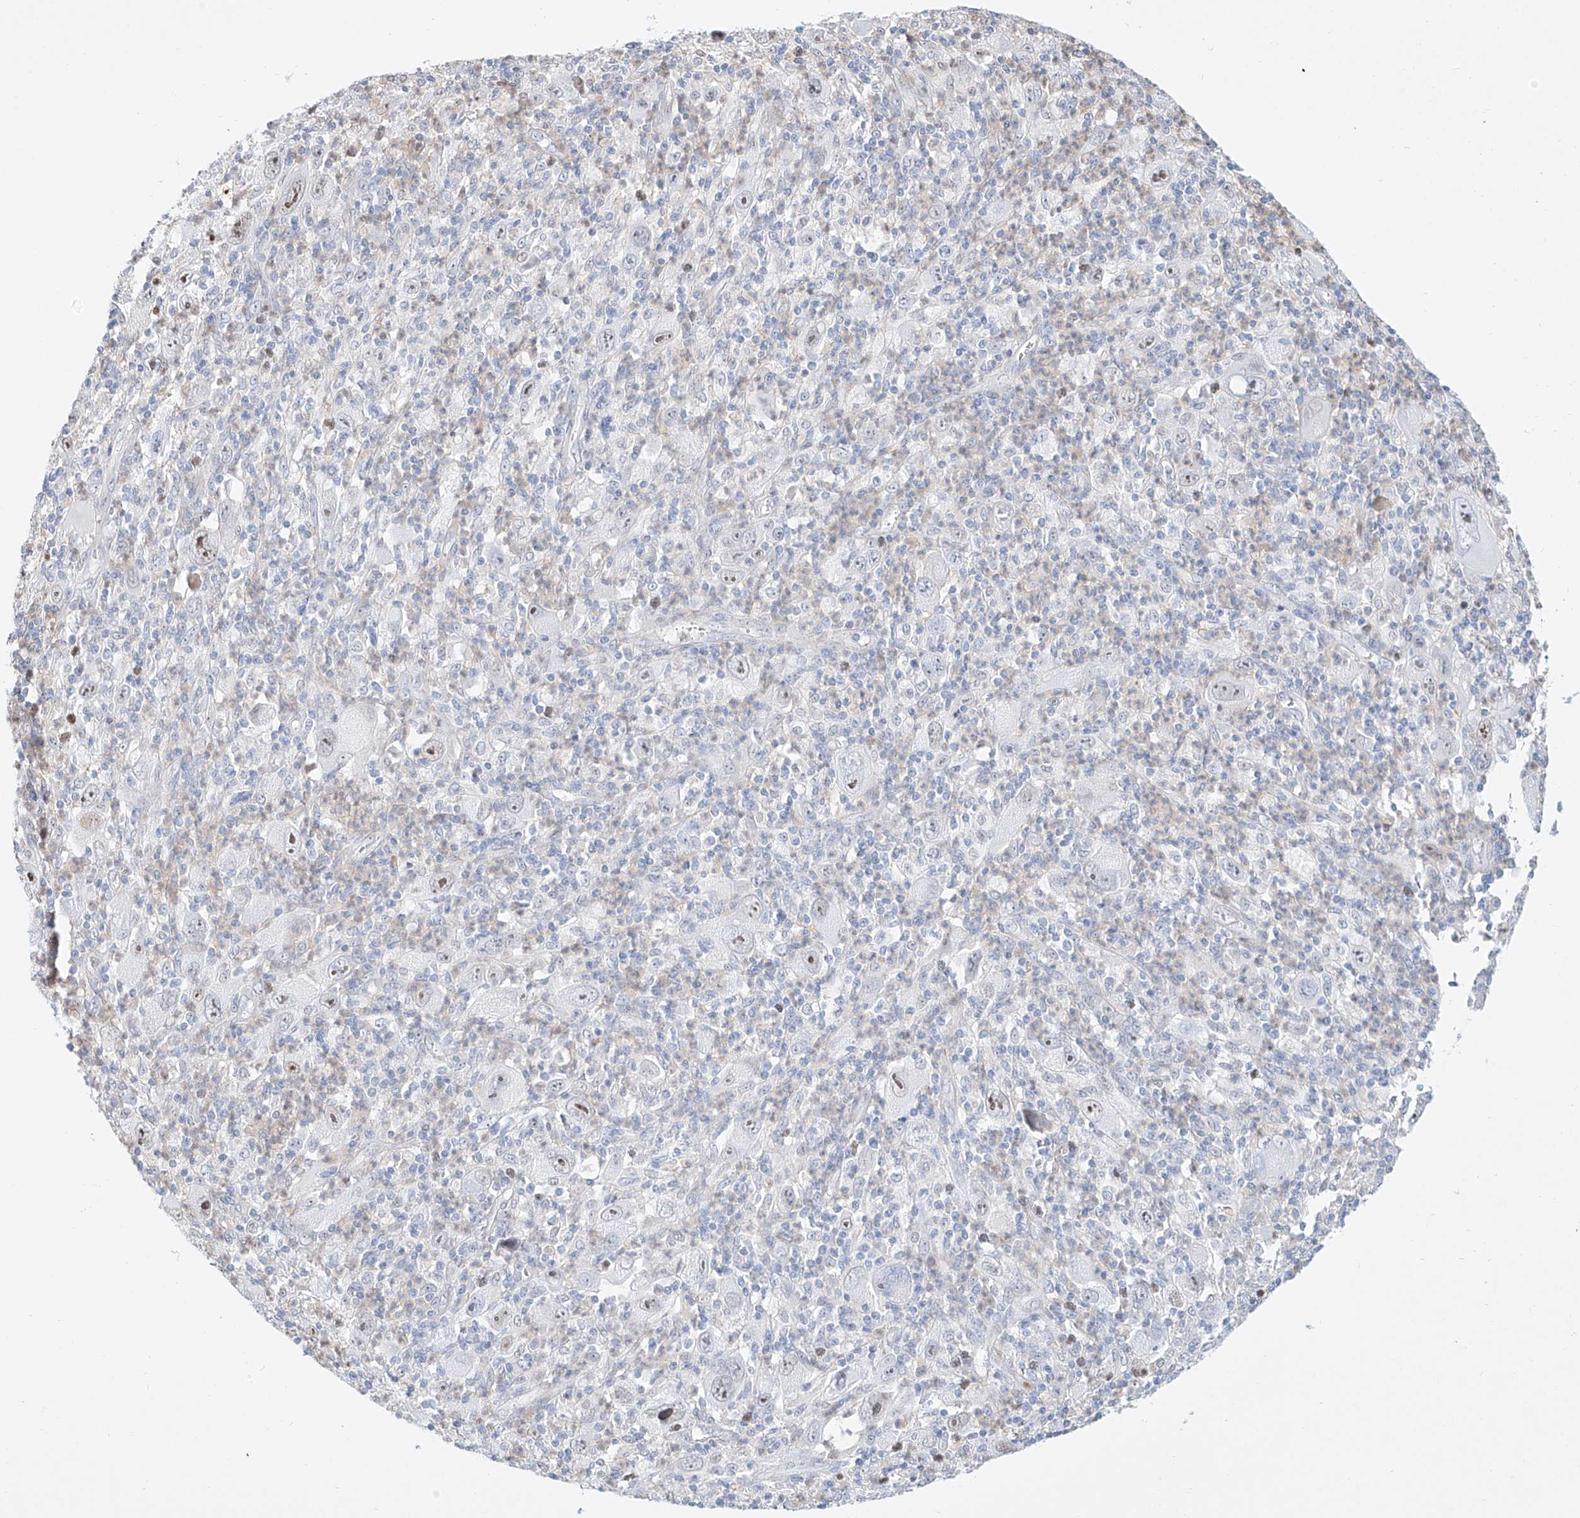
{"staining": {"intensity": "moderate", "quantity": "<25%", "location": "nuclear"}, "tissue": "melanoma", "cell_type": "Tumor cells", "image_type": "cancer", "snomed": [{"axis": "morphology", "description": "Malignant melanoma, Metastatic site"}, {"axis": "topography", "description": "Skin"}], "caption": "Malignant melanoma (metastatic site) stained with a protein marker shows moderate staining in tumor cells.", "gene": "SNU13", "patient": {"sex": "female", "age": 56}}